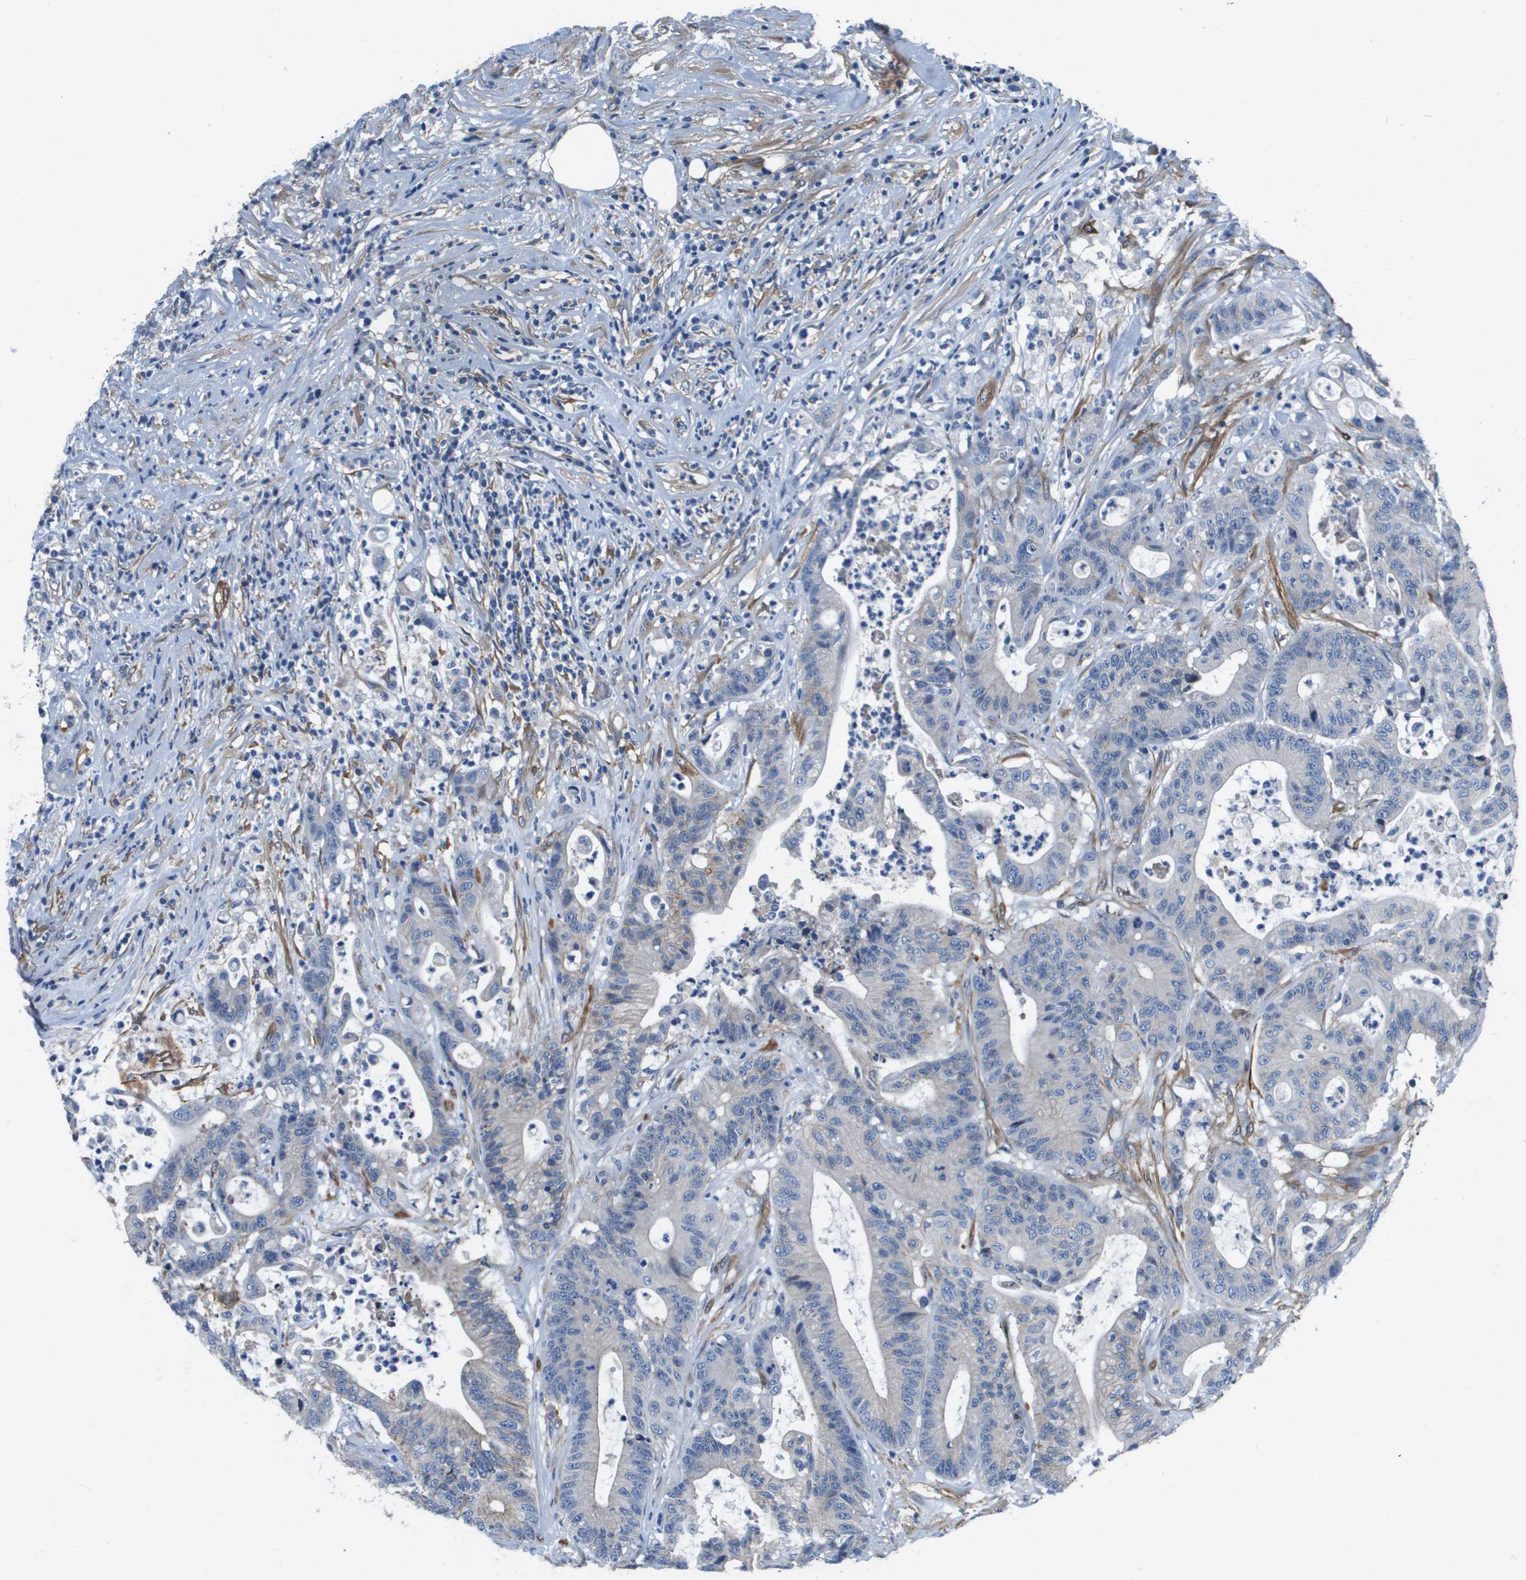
{"staining": {"intensity": "negative", "quantity": "none", "location": "none"}, "tissue": "colorectal cancer", "cell_type": "Tumor cells", "image_type": "cancer", "snomed": [{"axis": "morphology", "description": "Adenocarcinoma, NOS"}, {"axis": "topography", "description": "Colon"}], "caption": "Histopathology image shows no significant protein expression in tumor cells of colorectal cancer.", "gene": "LPP", "patient": {"sex": "female", "age": 84}}